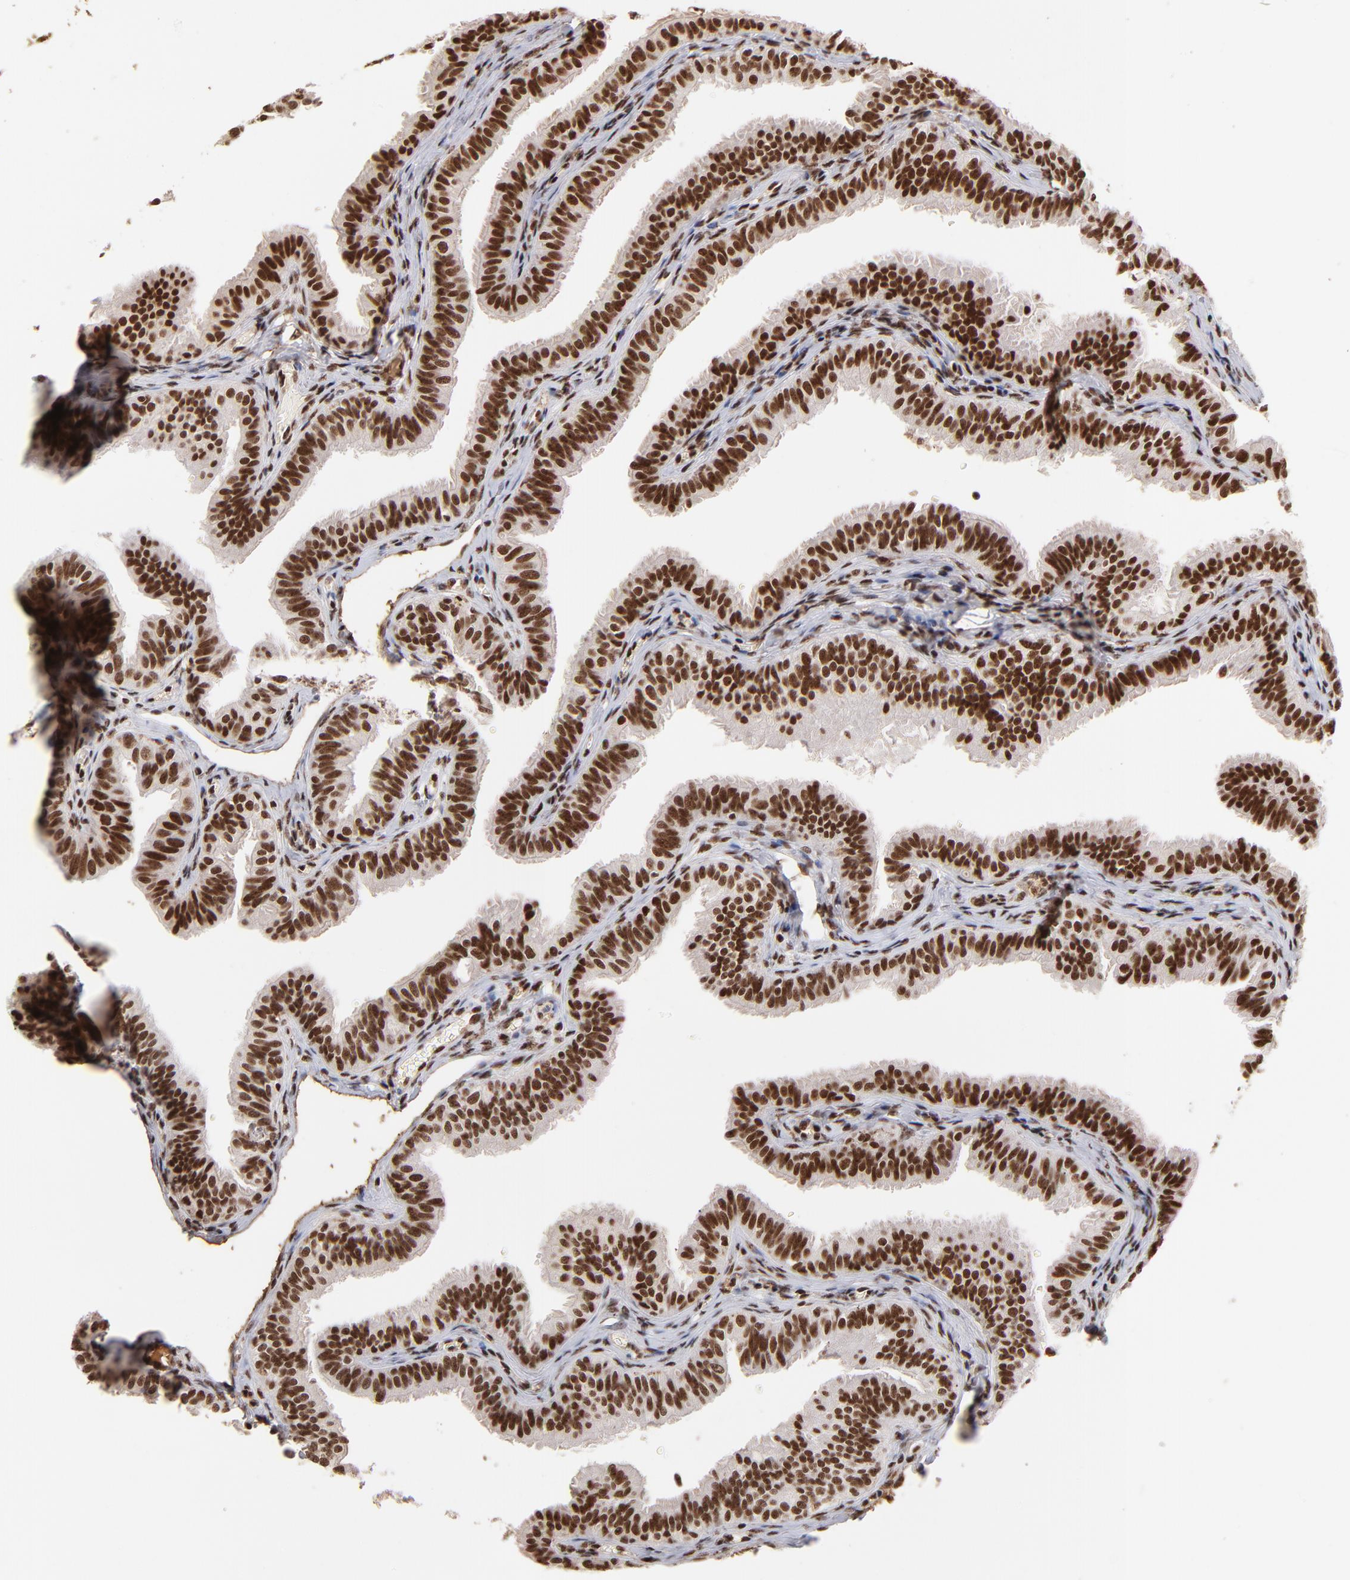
{"staining": {"intensity": "strong", "quantity": ">75%", "location": "nuclear"}, "tissue": "fallopian tube", "cell_type": "Glandular cells", "image_type": "normal", "snomed": [{"axis": "morphology", "description": "Normal tissue, NOS"}, {"axis": "morphology", "description": "Dermoid, NOS"}, {"axis": "topography", "description": "Fallopian tube"}], "caption": "Immunohistochemistry (IHC) of benign fallopian tube shows high levels of strong nuclear expression in about >75% of glandular cells.", "gene": "ZNF146", "patient": {"sex": "female", "age": 33}}